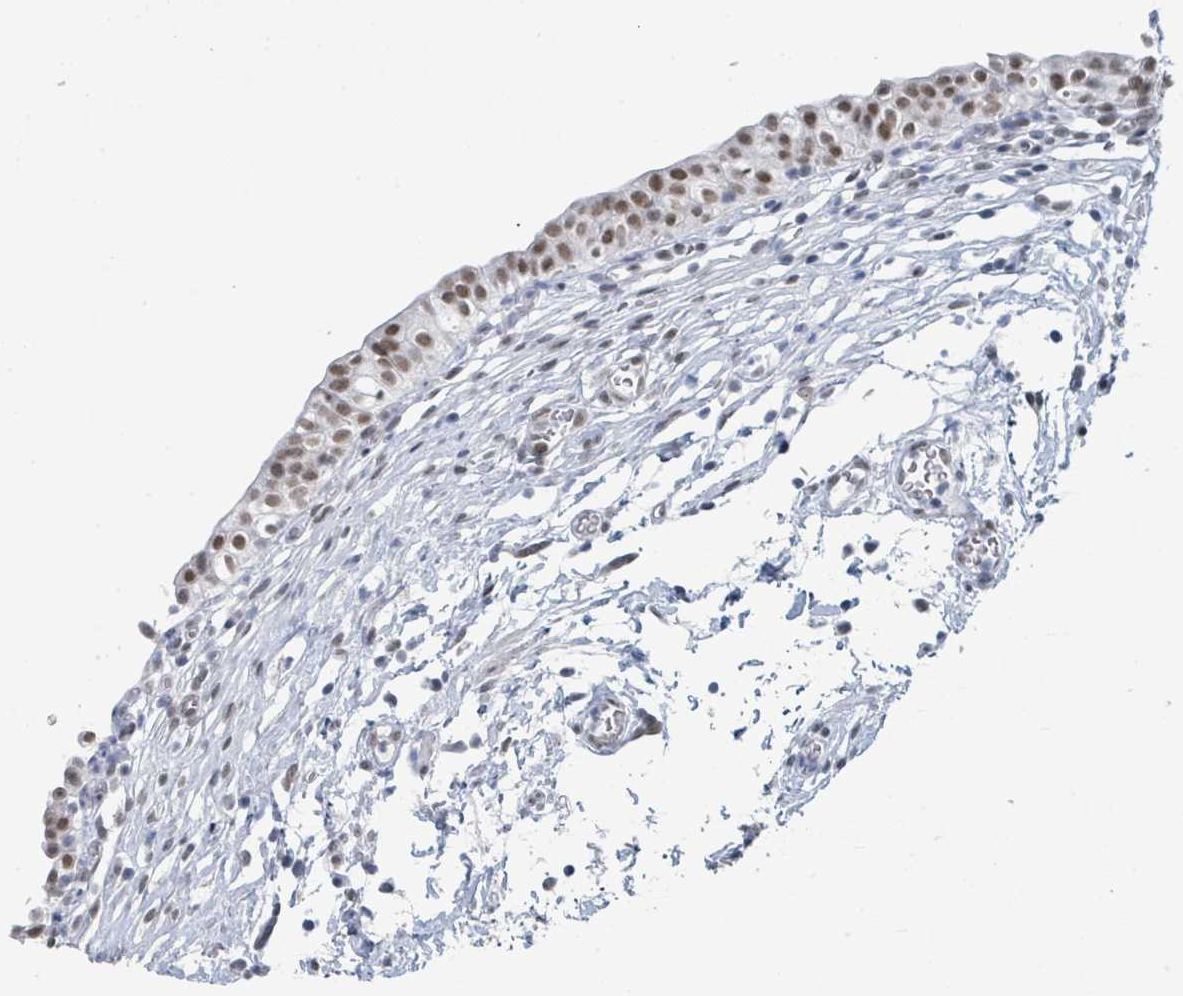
{"staining": {"intensity": "moderate", "quantity": ">75%", "location": "nuclear"}, "tissue": "urinary bladder", "cell_type": "Urothelial cells", "image_type": "normal", "snomed": [{"axis": "morphology", "description": "Normal tissue, NOS"}, {"axis": "topography", "description": "Urinary bladder"}, {"axis": "topography", "description": "Peripheral nerve tissue"}], "caption": "High-power microscopy captured an immunohistochemistry photomicrograph of benign urinary bladder, revealing moderate nuclear staining in about >75% of urothelial cells. (Brightfield microscopy of DAB IHC at high magnification).", "gene": "EHMT2", "patient": {"sex": "male", "age": 55}}